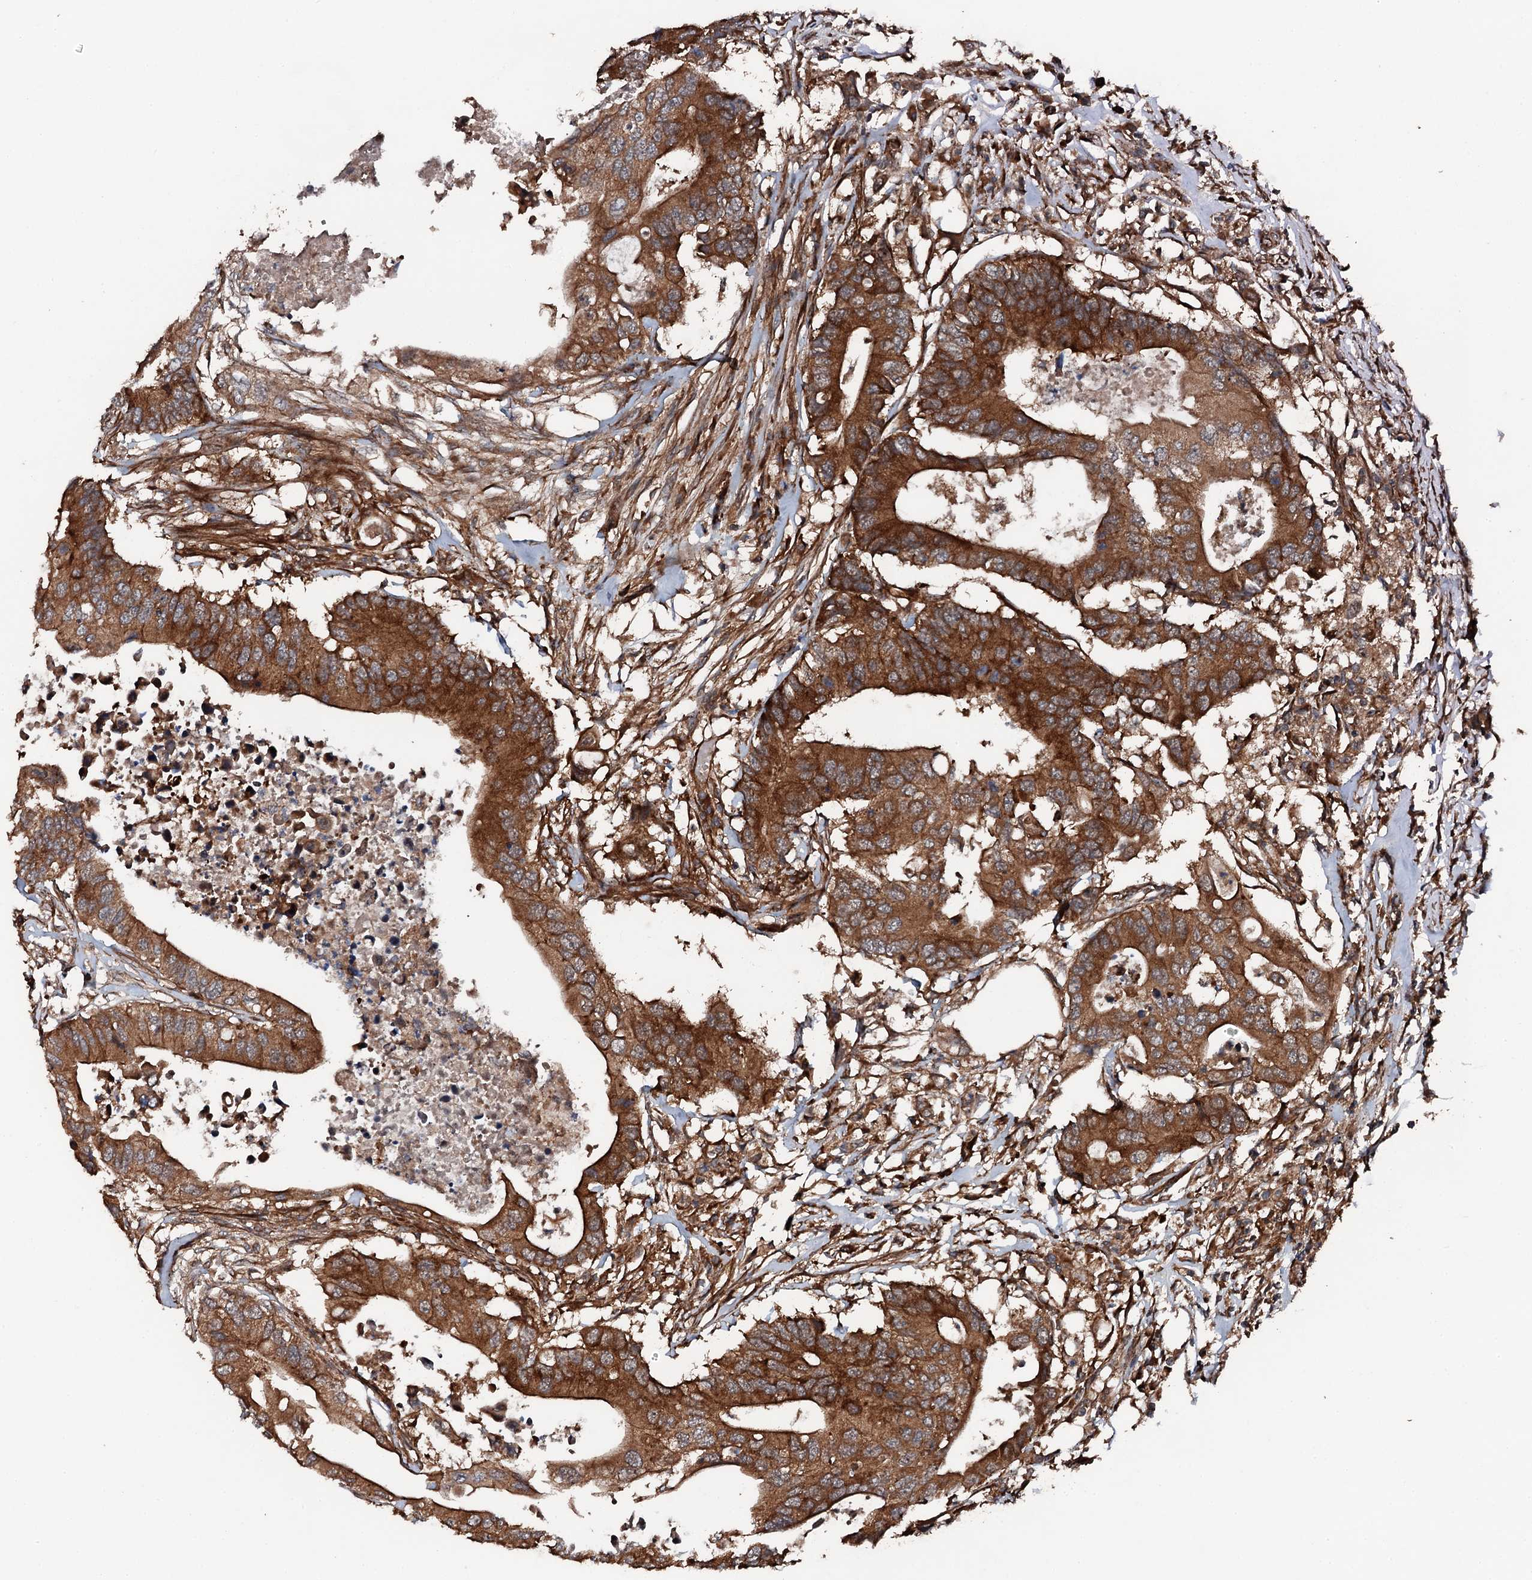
{"staining": {"intensity": "strong", "quantity": ">75%", "location": "cytoplasmic/membranous"}, "tissue": "colorectal cancer", "cell_type": "Tumor cells", "image_type": "cancer", "snomed": [{"axis": "morphology", "description": "Adenocarcinoma, NOS"}, {"axis": "topography", "description": "Colon"}], "caption": "Immunohistochemical staining of human colorectal cancer reveals strong cytoplasmic/membranous protein staining in approximately >75% of tumor cells.", "gene": "FLYWCH1", "patient": {"sex": "male", "age": 71}}